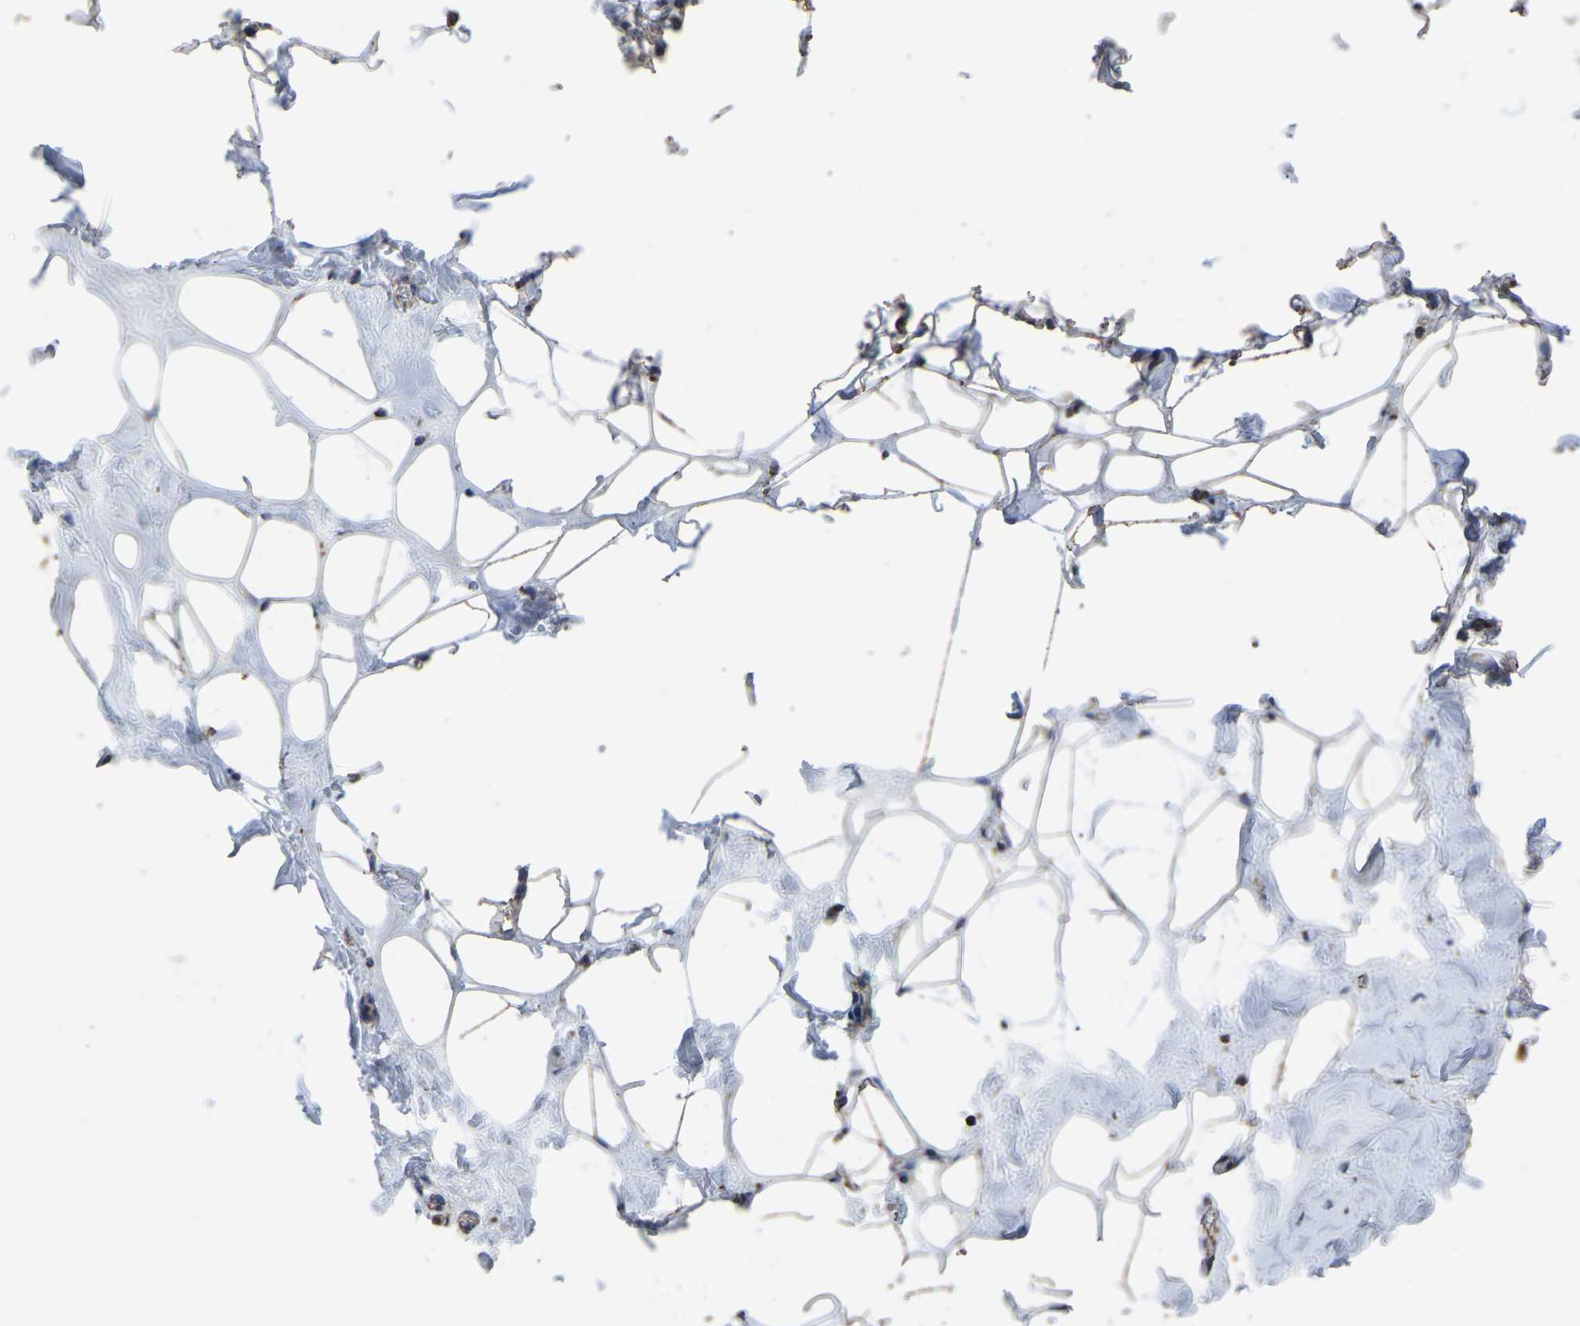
{"staining": {"intensity": "moderate", "quantity": ">75%", "location": "cytoplasmic/membranous"}, "tissue": "adipose tissue", "cell_type": "Adipocytes", "image_type": "normal", "snomed": [{"axis": "morphology", "description": "Normal tissue, NOS"}, {"axis": "morphology", "description": "Fibrosis, NOS"}, {"axis": "topography", "description": "Breast"}, {"axis": "topography", "description": "Adipose tissue"}], "caption": "This is an image of IHC staining of benign adipose tissue, which shows moderate expression in the cytoplasmic/membranous of adipocytes.", "gene": "ETFA", "patient": {"sex": "female", "age": 39}}